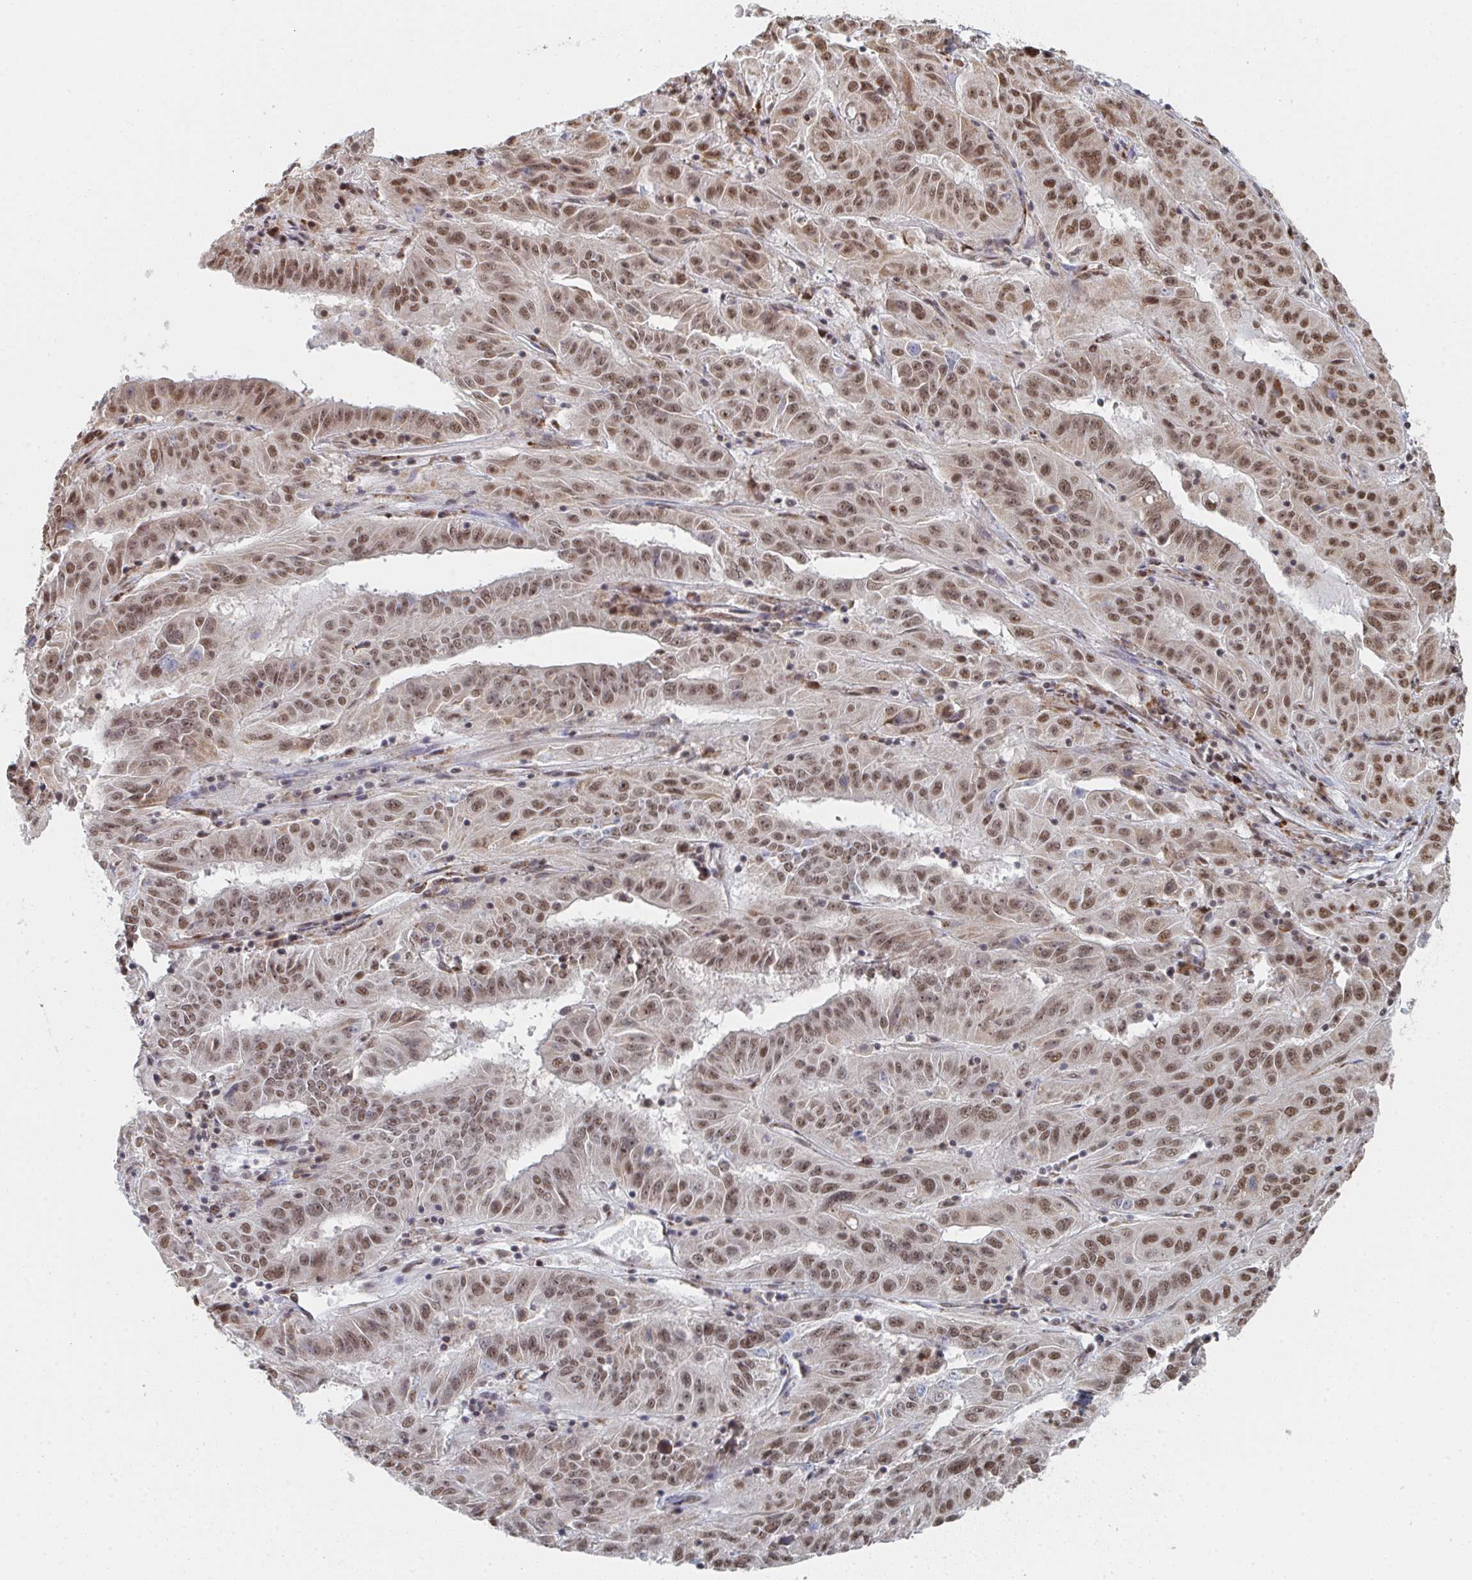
{"staining": {"intensity": "moderate", "quantity": ">75%", "location": "nuclear"}, "tissue": "pancreatic cancer", "cell_type": "Tumor cells", "image_type": "cancer", "snomed": [{"axis": "morphology", "description": "Adenocarcinoma, NOS"}, {"axis": "topography", "description": "Pancreas"}], "caption": "Immunohistochemical staining of pancreatic adenocarcinoma shows moderate nuclear protein staining in approximately >75% of tumor cells.", "gene": "MBNL1", "patient": {"sex": "male", "age": 63}}